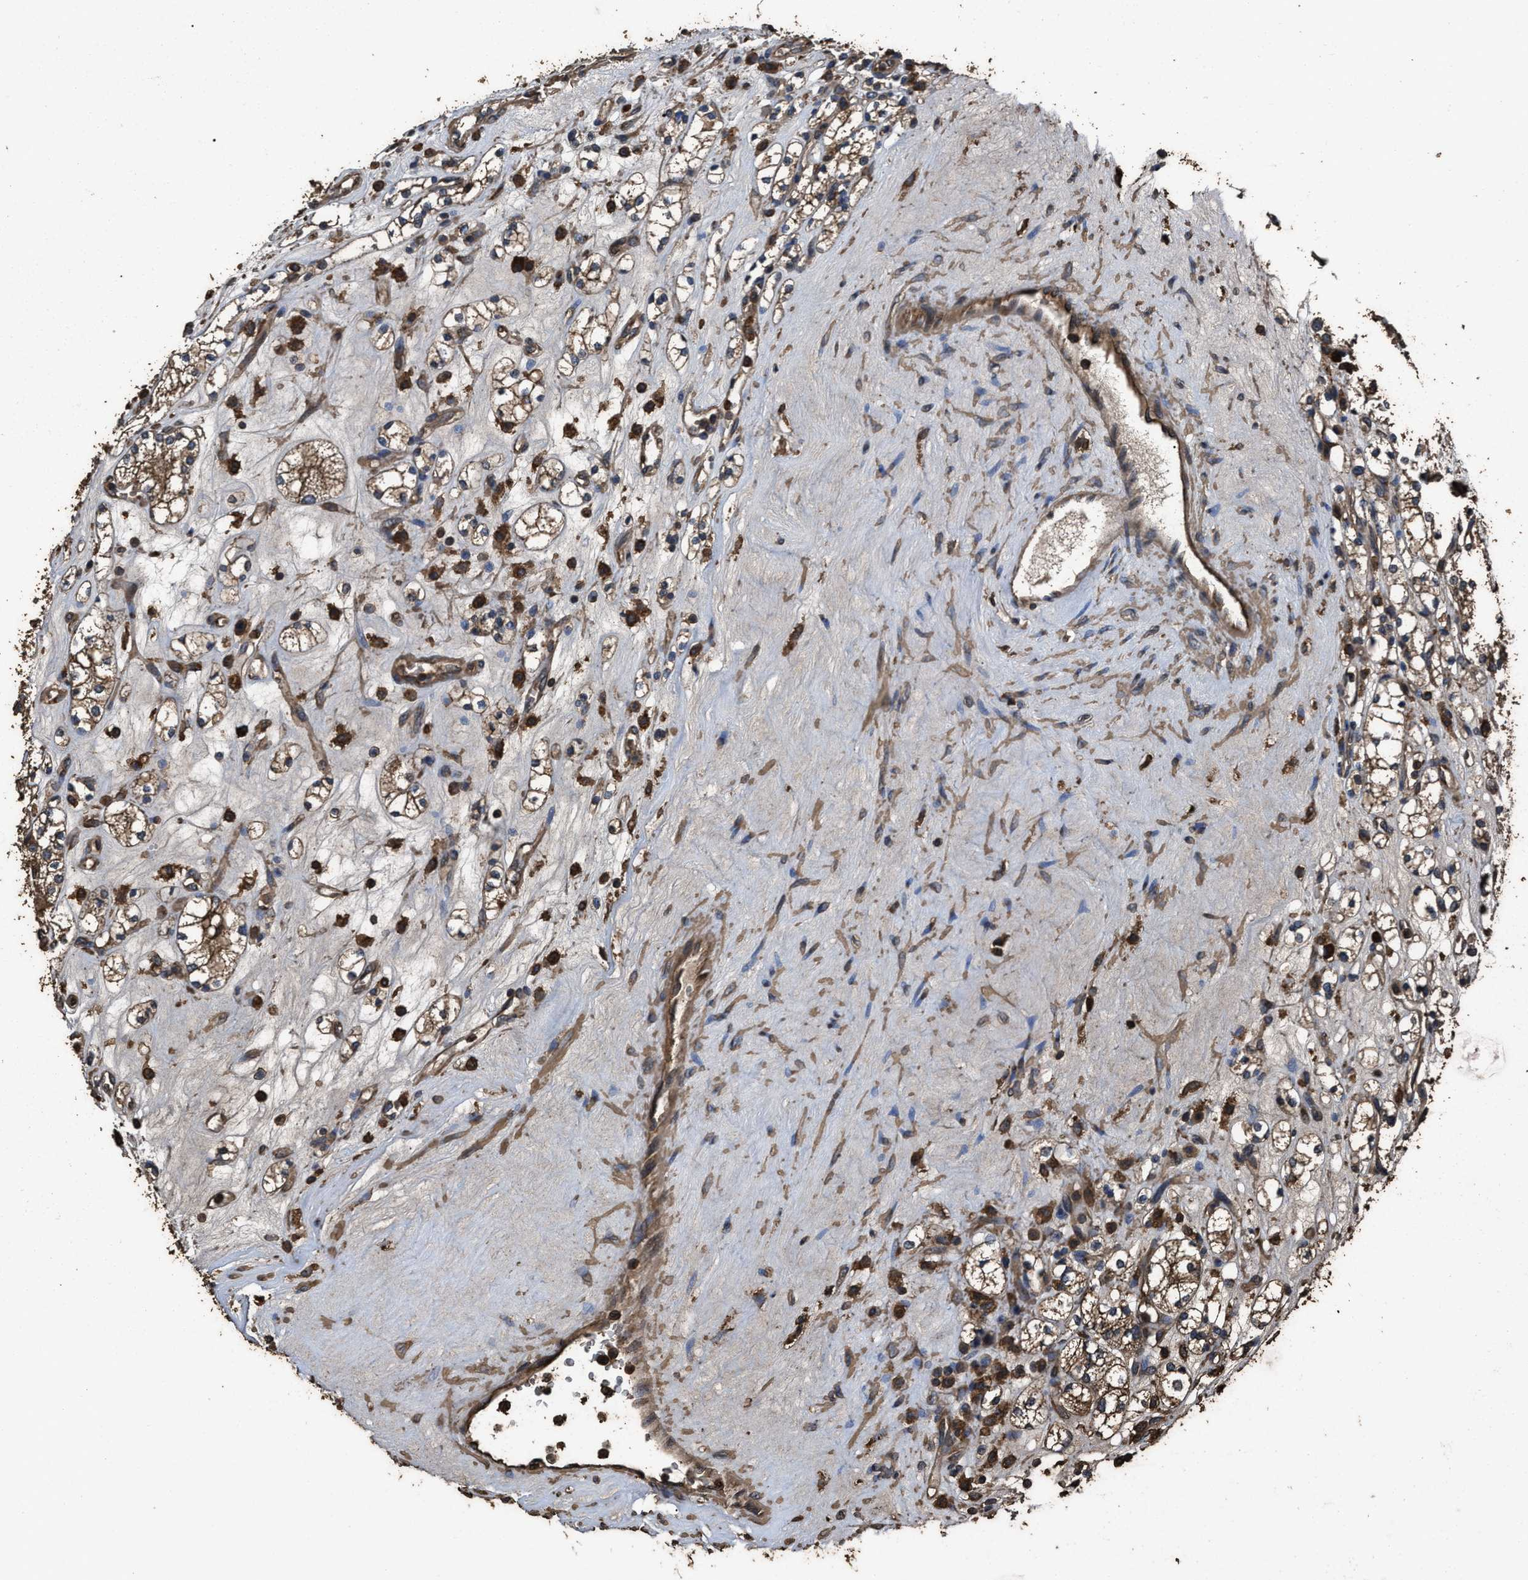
{"staining": {"intensity": "moderate", "quantity": ">75%", "location": "cytoplasmic/membranous"}, "tissue": "renal cancer", "cell_type": "Tumor cells", "image_type": "cancer", "snomed": [{"axis": "morphology", "description": "Adenocarcinoma, NOS"}, {"axis": "topography", "description": "Kidney"}], "caption": "About >75% of tumor cells in renal cancer (adenocarcinoma) show moderate cytoplasmic/membranous protein expression as visualized by brown immunohistochemical staining.", "gene": "ZMYND19", "patient": {"sex": "male", "age": 77}}